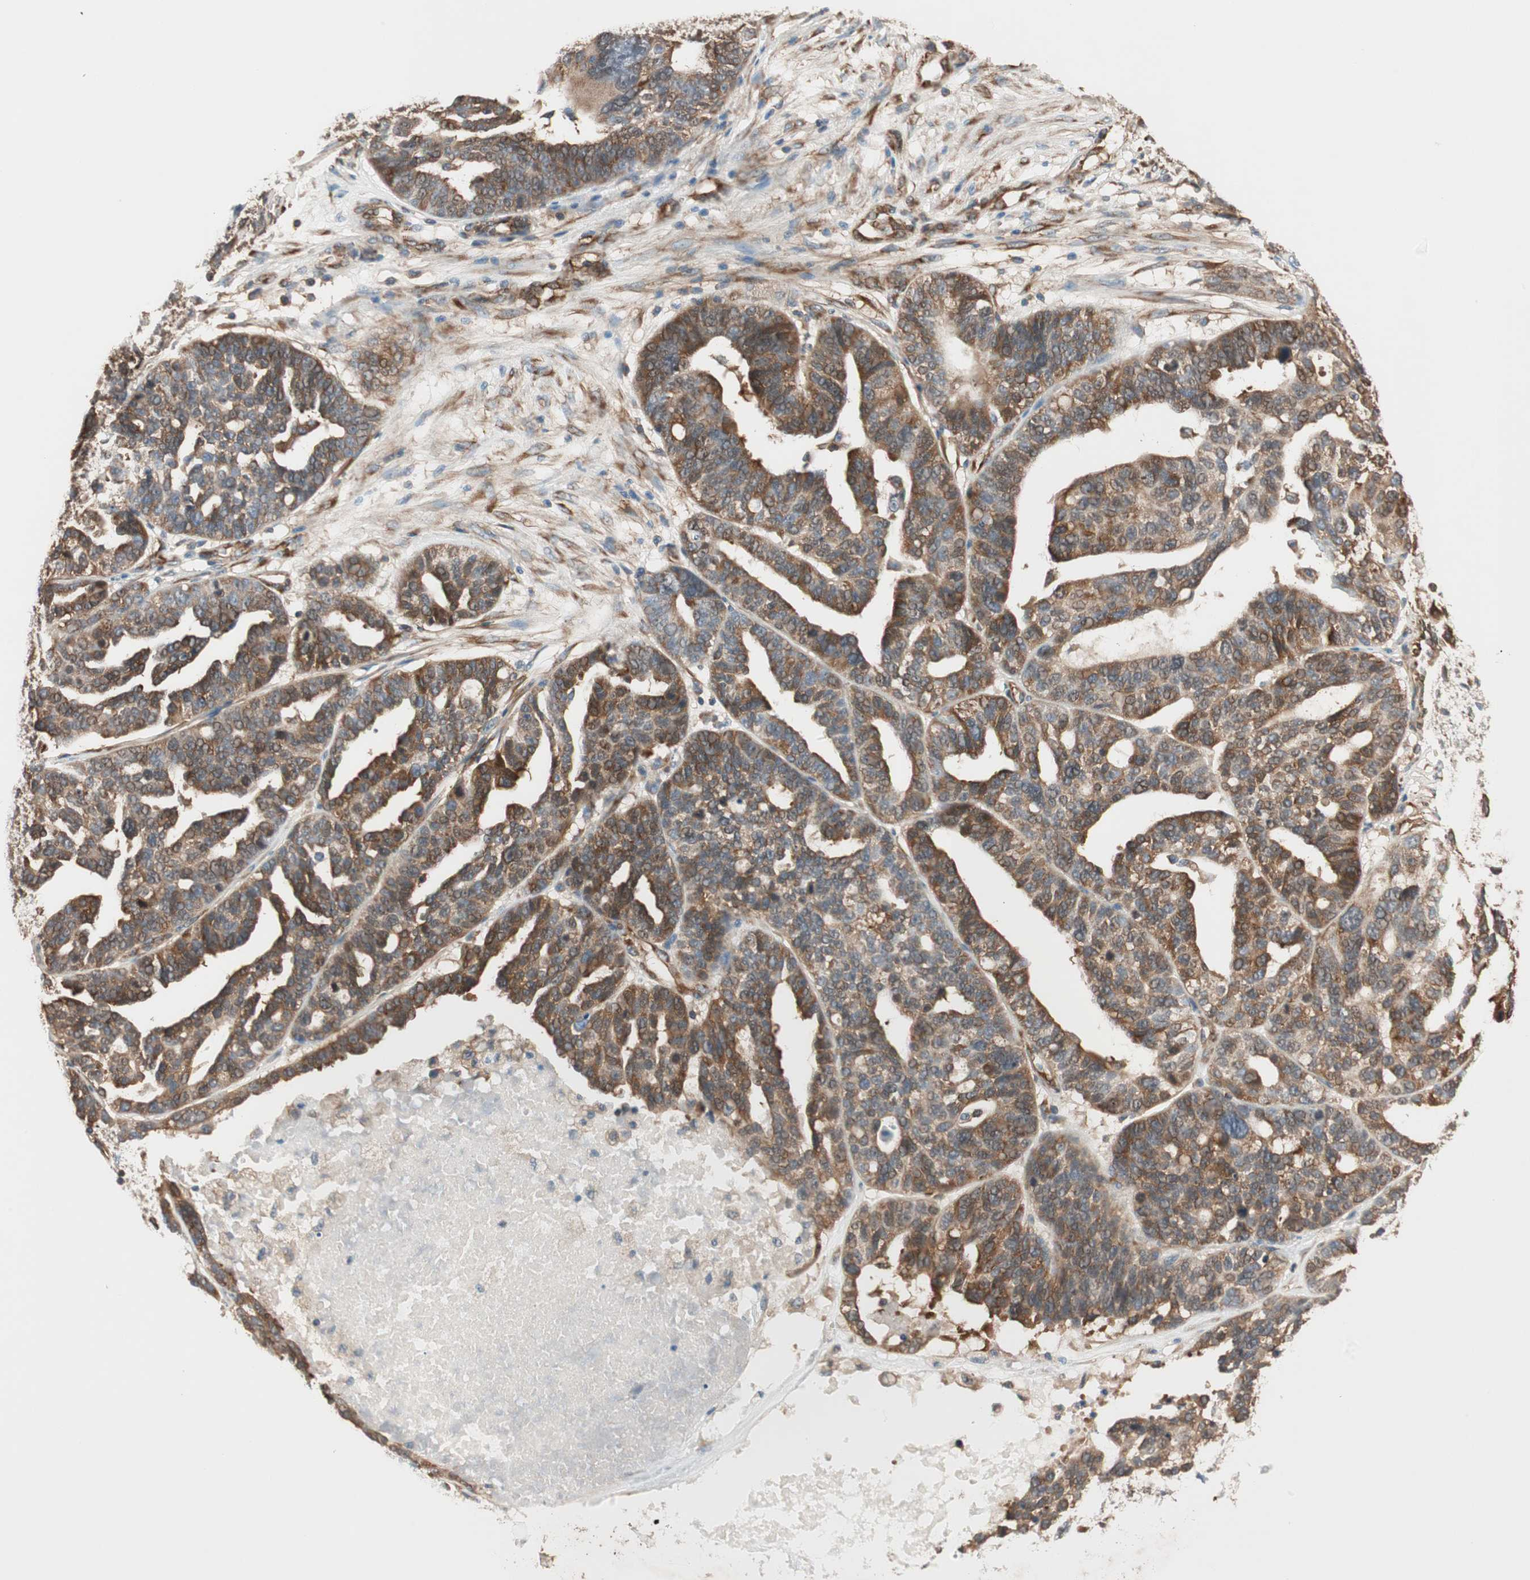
{"staining": {"intensity": "strong", "quantity": ">75%", "location": "cytoplasmic/membranous"}, "tissue": "ovarian cancer", "cell_type": "Tumor cells", "image_type": "cancer", "snomed": [{"axis": "morphology", "description": "Cystadenocarcinoma, serous, NOS"}, {"axis": "topography", "description": "Ovary"}], "caption": "The image demonstrates immunohistochemical staining of ovarian serous cystadenocarcinoma. There is strong cytoplasmic/membranous staining is present in approximately >75% of tumor cells.", "gene": "WASL", "patient": {"sex": "female", "age": 59}}